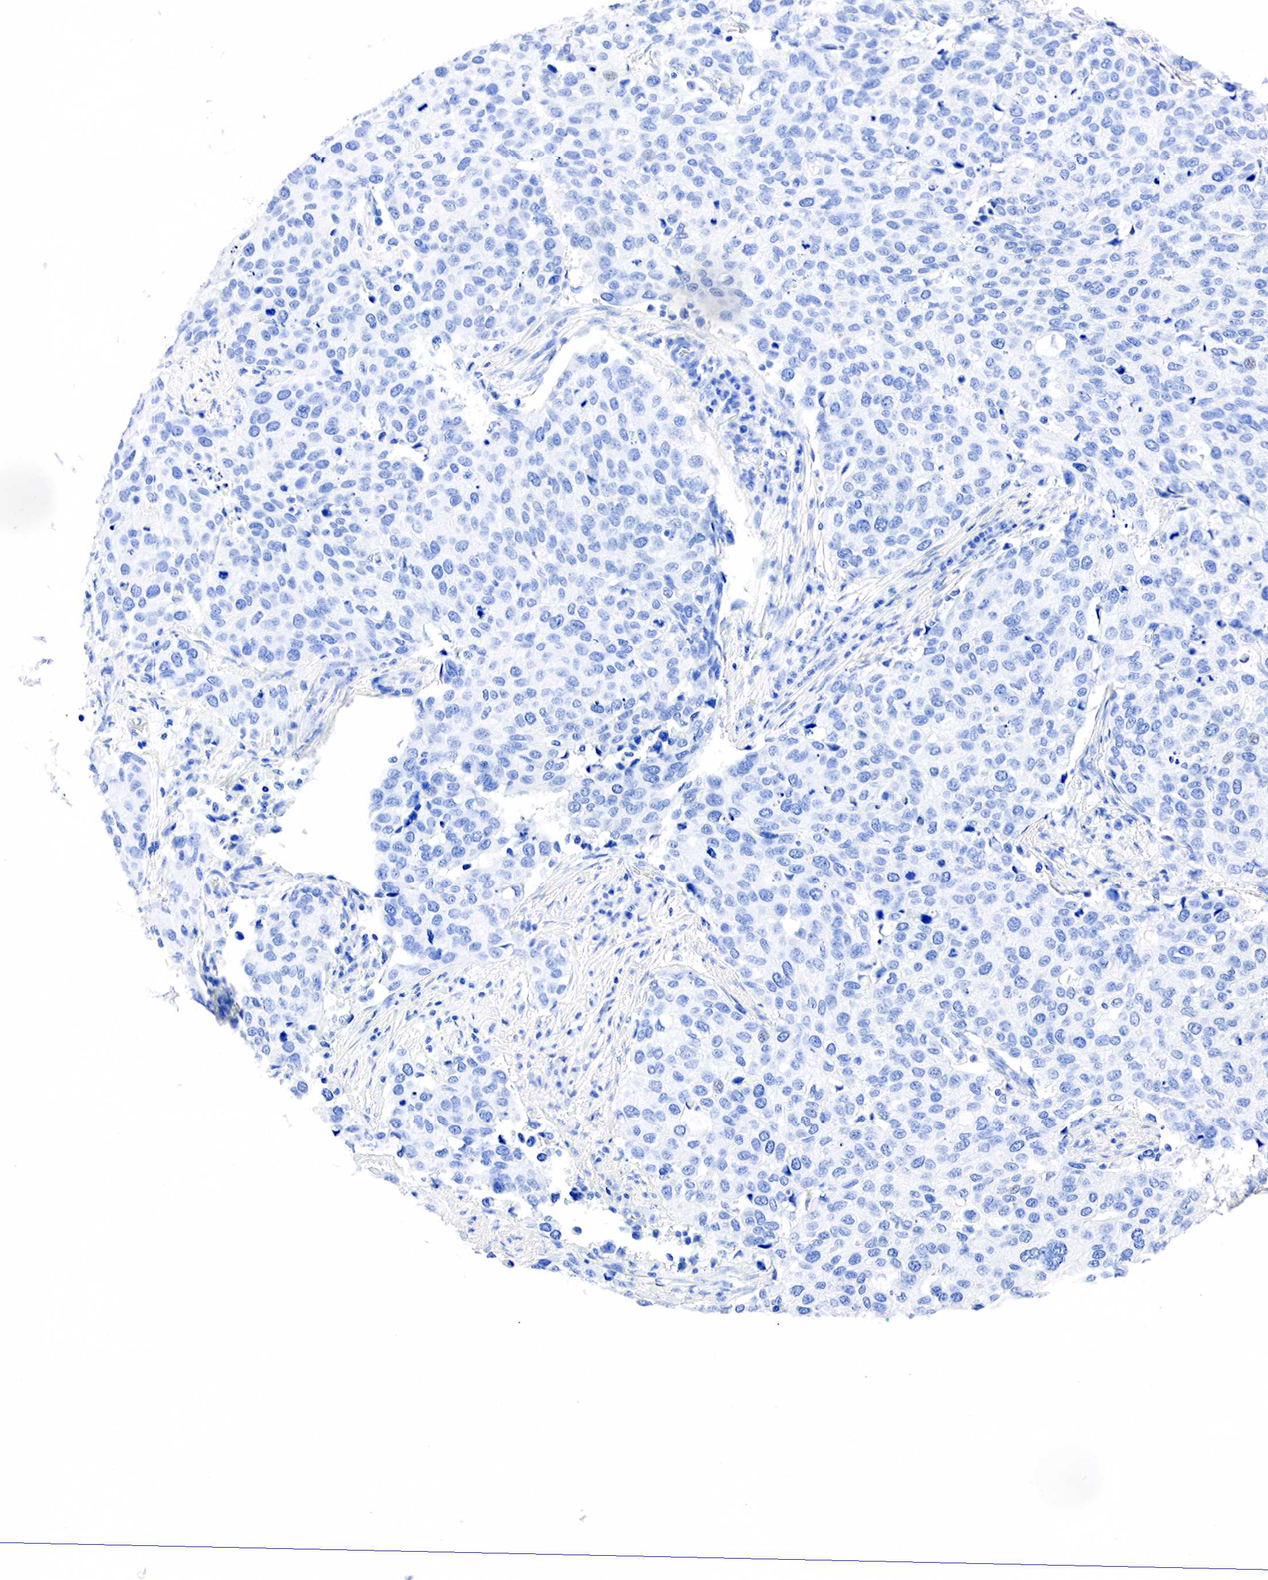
{"staining": {"intensity": "negative", "quantity": "none", "location": "none"}, "tissue": "cervical cancer", "cell_type": "Tumor cells", "image_type": "cancer", "snomed": [{"axis": "morphology", "description": "Squamous cell carcinoma, NOS"}, {"axis": "topography", "description": "Cervix"}], "caption": "A photomicrograph of cervical cancer stained for a protein displays no brown staining in tumor cells.", "gene": "PTH", "patient": {"sex": "female", "age": 54}}